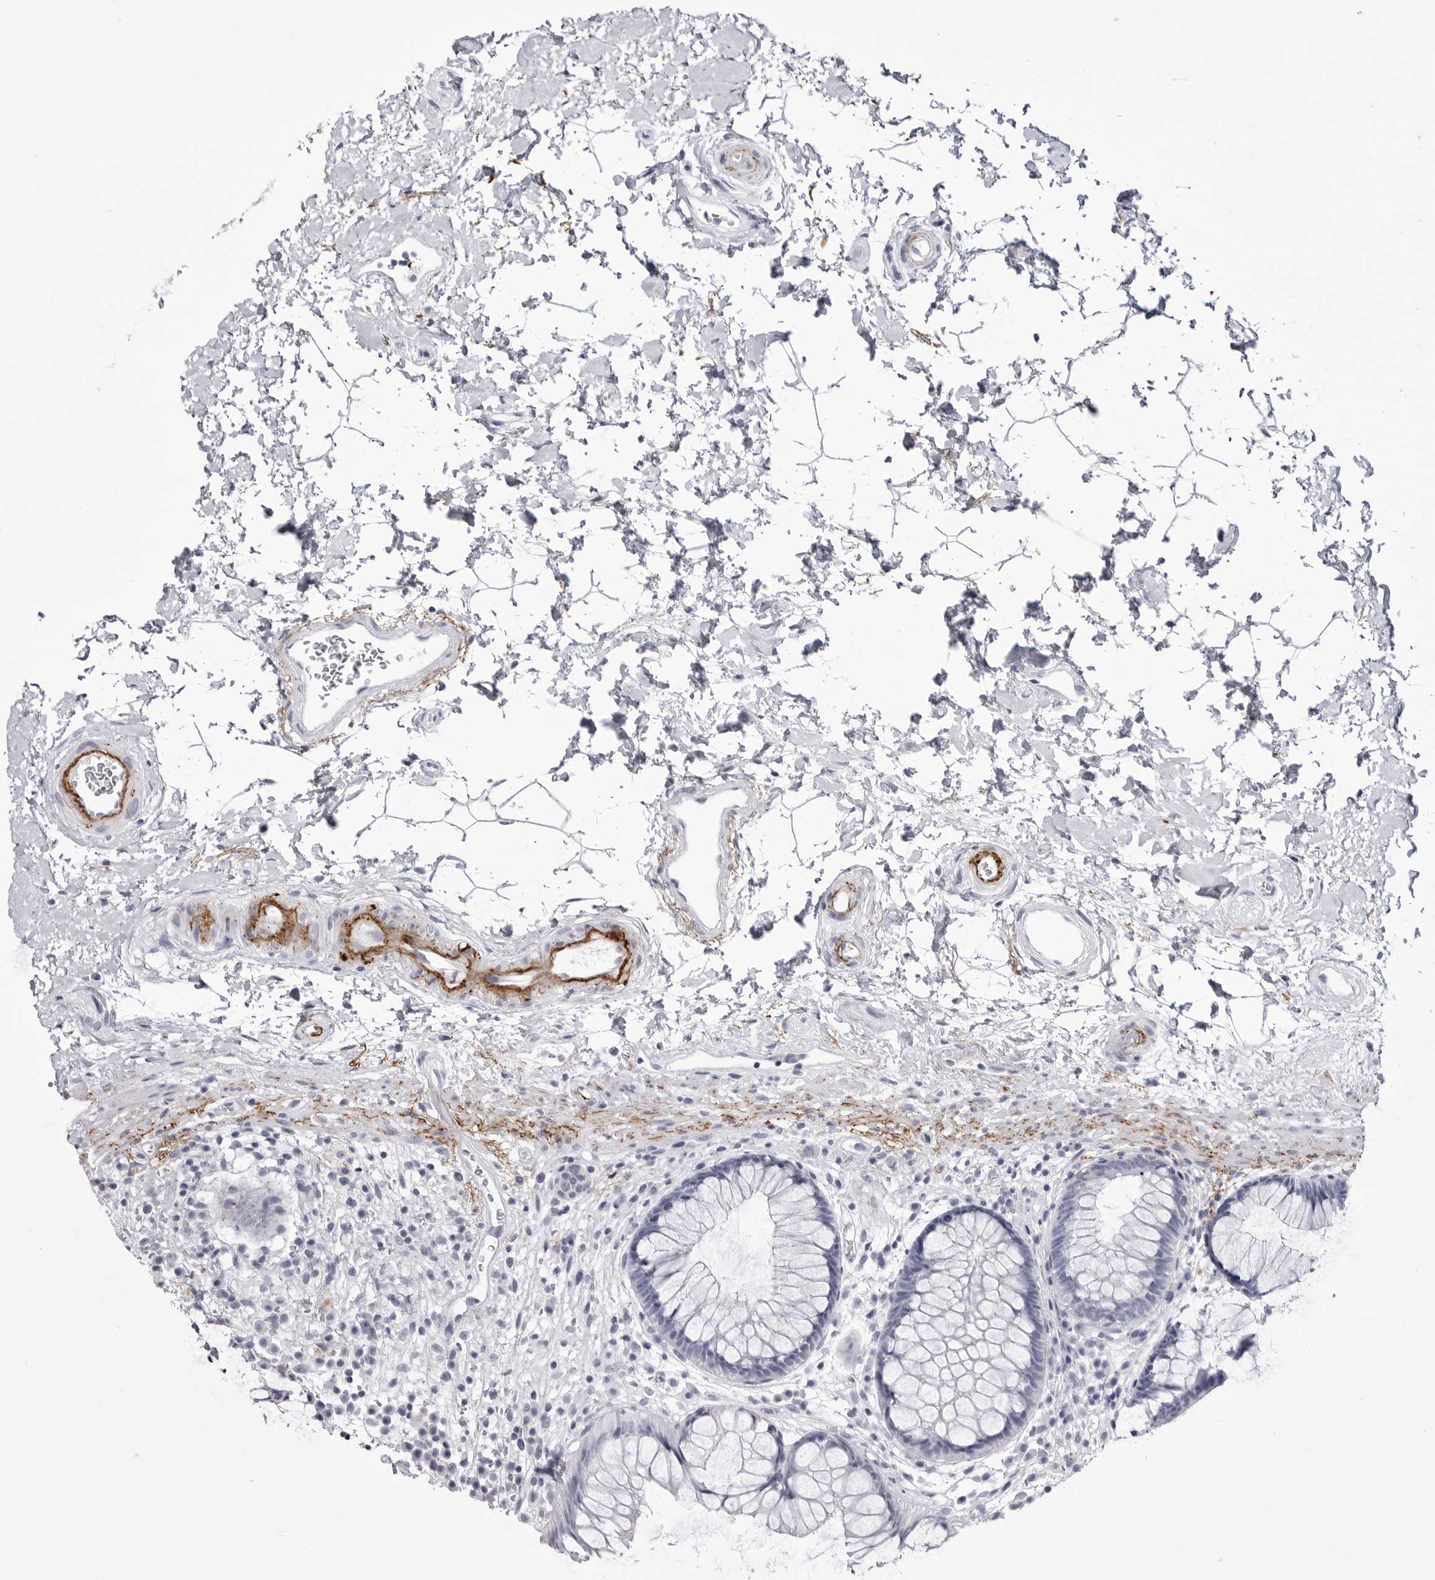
{"staining": {"intensity": "negative", "quantity": "none", "location": "none"}, "tissue": "rectum", "cell_type": "Glandular cells", "image_type": "normal", "snomed": [{"axis": "morphology", "description": "Normal tissue, NOS"}, {"axis": "topography", "description": "Rectum"}], "caption": "The IHC photomicrograph has no significant expression in glandular cells of rectum.", "gene": "COL26A1", "patient": {"sex": "male", "age": 51}}